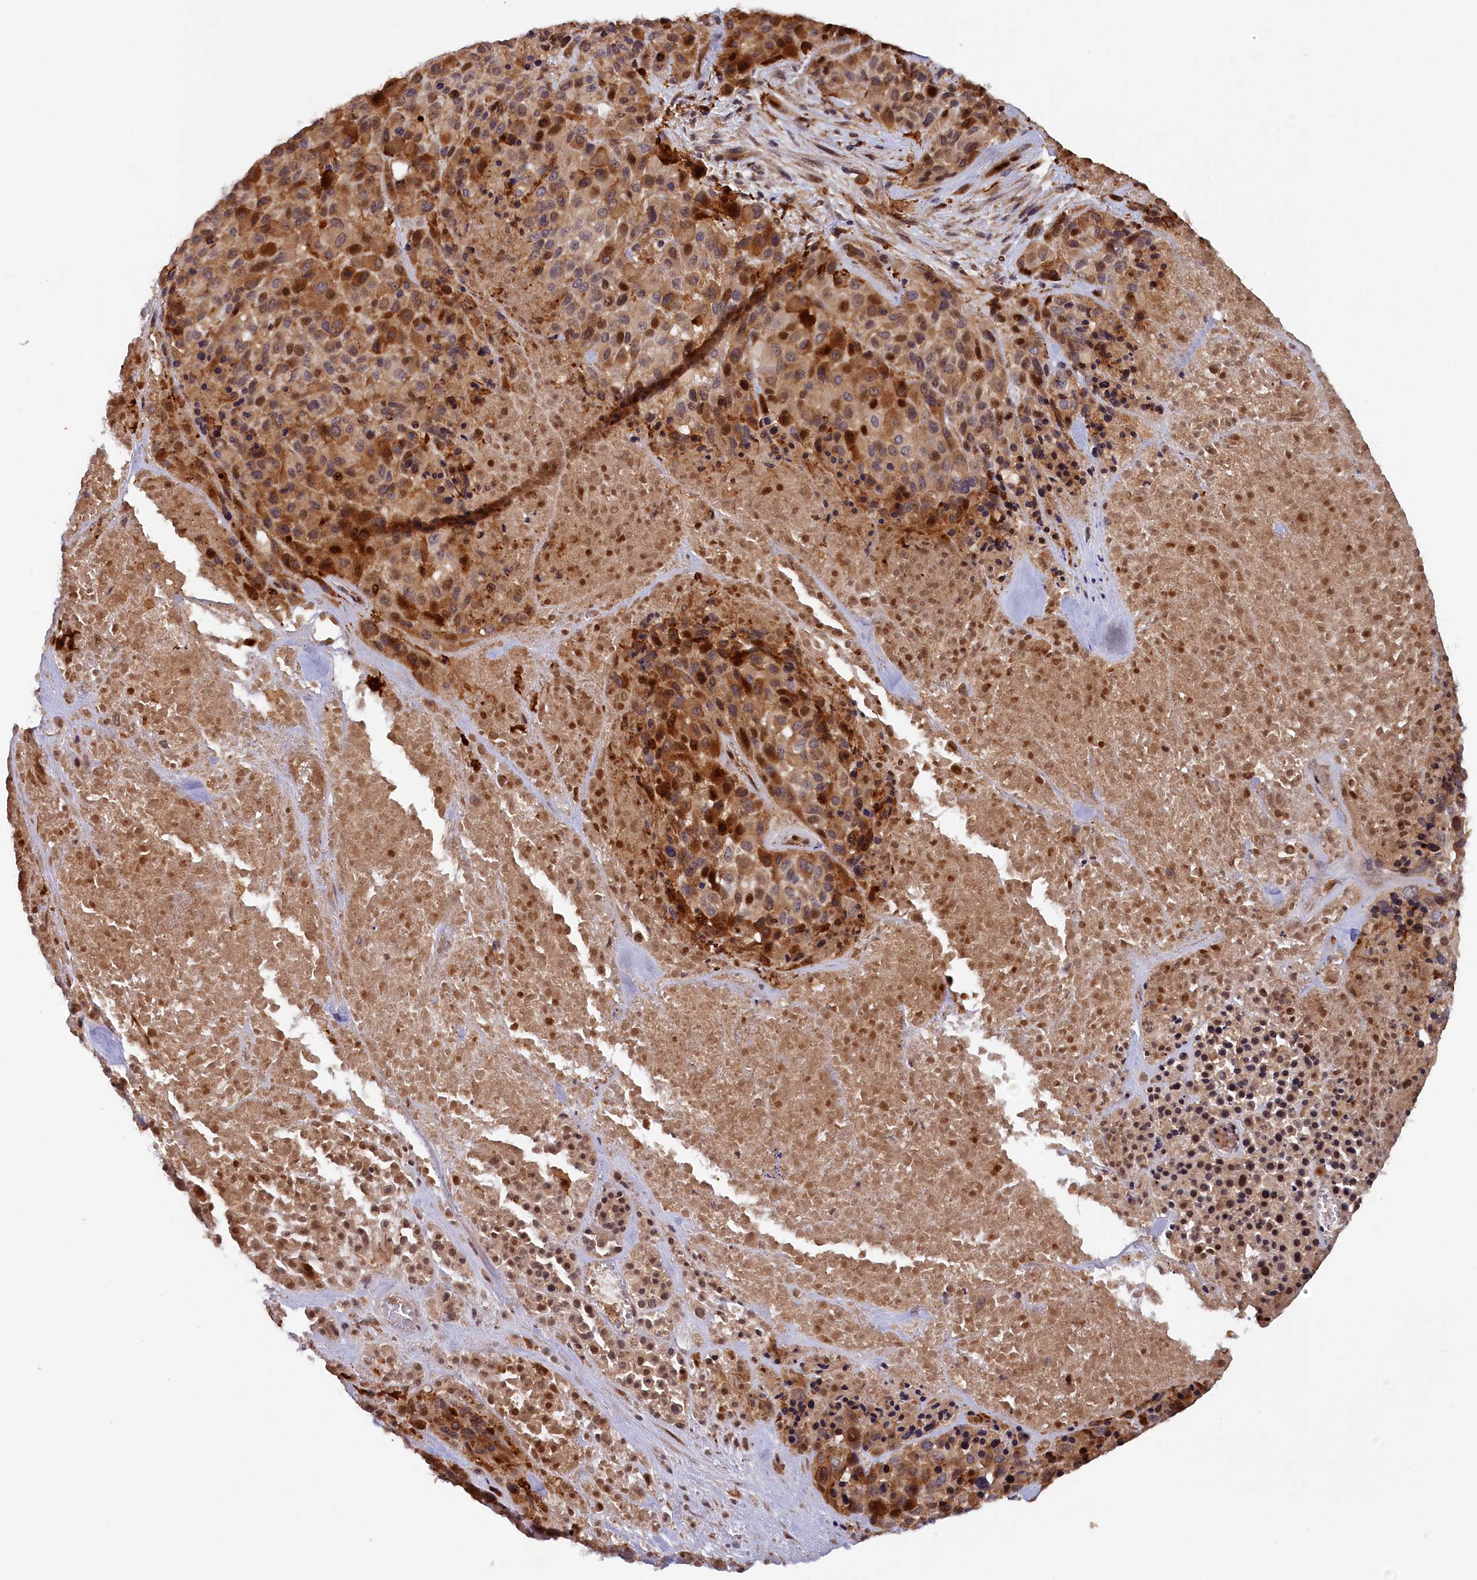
{"staining": {"intensity": "moderate", "quantity": ">75%", "location": "cytoplasmic/membranous,nuclear"}, "tissue": "melanoma", "cell_type": "Tumor cells", "image_type": "cancer", "snomed": [{"axis": "morphology", "description": "Malignant melanoma, Metastatic site"}, {"axis": "topography", "description": "Skin"}], "caption": "Immunohistochemical staining of malignant melanoma (metastatic site) demonstrates moderate cytoplasmic/membranous and nuclear protein positivity in about >75% of tumor cells. (Stains: DAB in brown, nuclei in blue, Microscopy: brightfield microscopy at high magnification).", "gene": "FERMT1", "patient": {"sex": "female", "age": 81}}